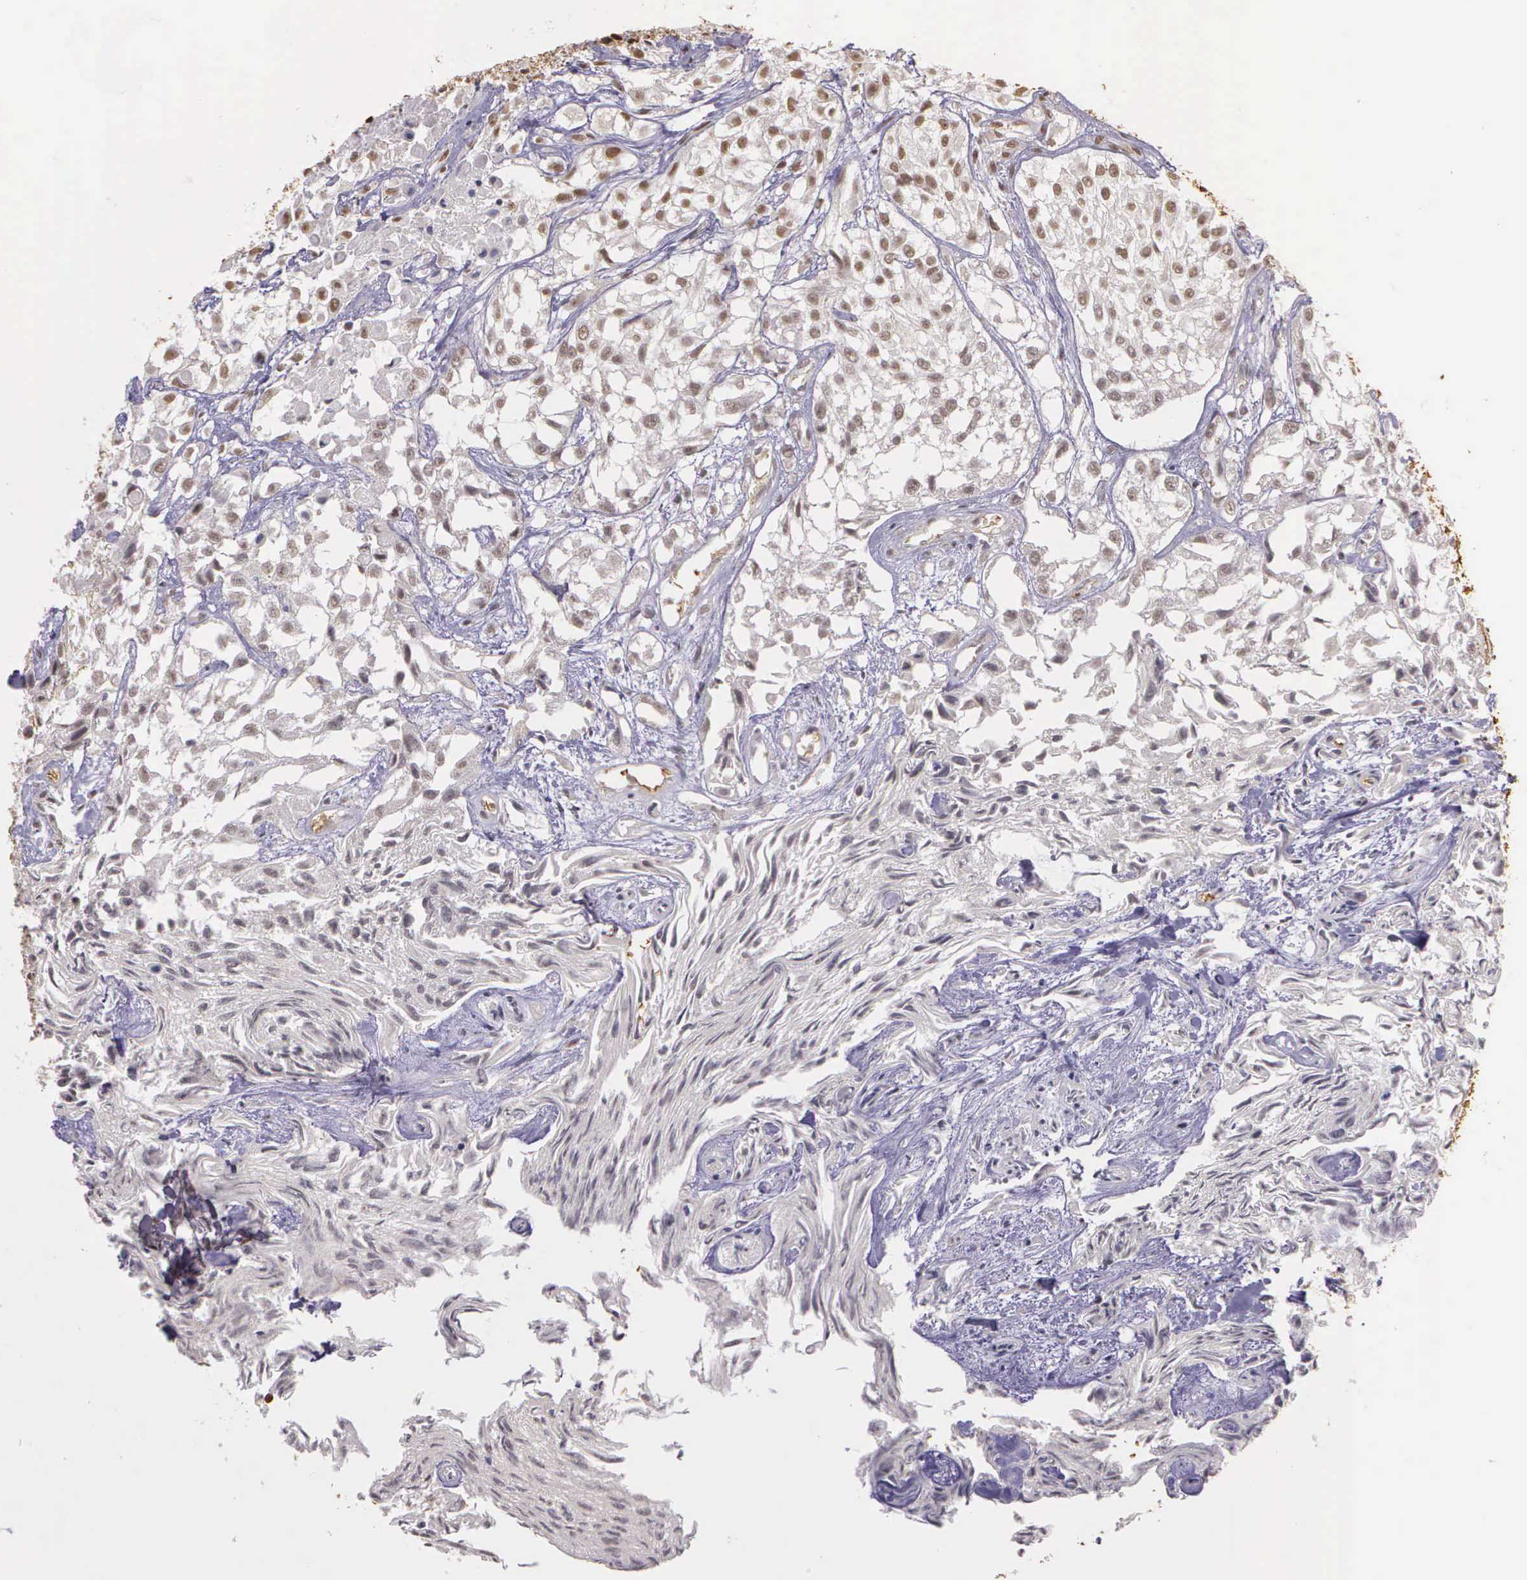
{"staining": {"intensity": "negative", "quantity": "none", "location": "none"}, "tissue": "urothelial cancer", "cell_type": "Tumor cells", "image_type": "cancer", "snomed": [{"axis": "morphology", "description": "Urothelial carcinoma, High grade"}, {"axis": "topography", "description": "Urinary bladder"}], "caption": "Immunohistochemical staining of high-grade urothelial carcinoma shows no significant positivity in tumor cells.", "gene": "ARMCX5", "patient": {"sex": "male", "age": 56}}